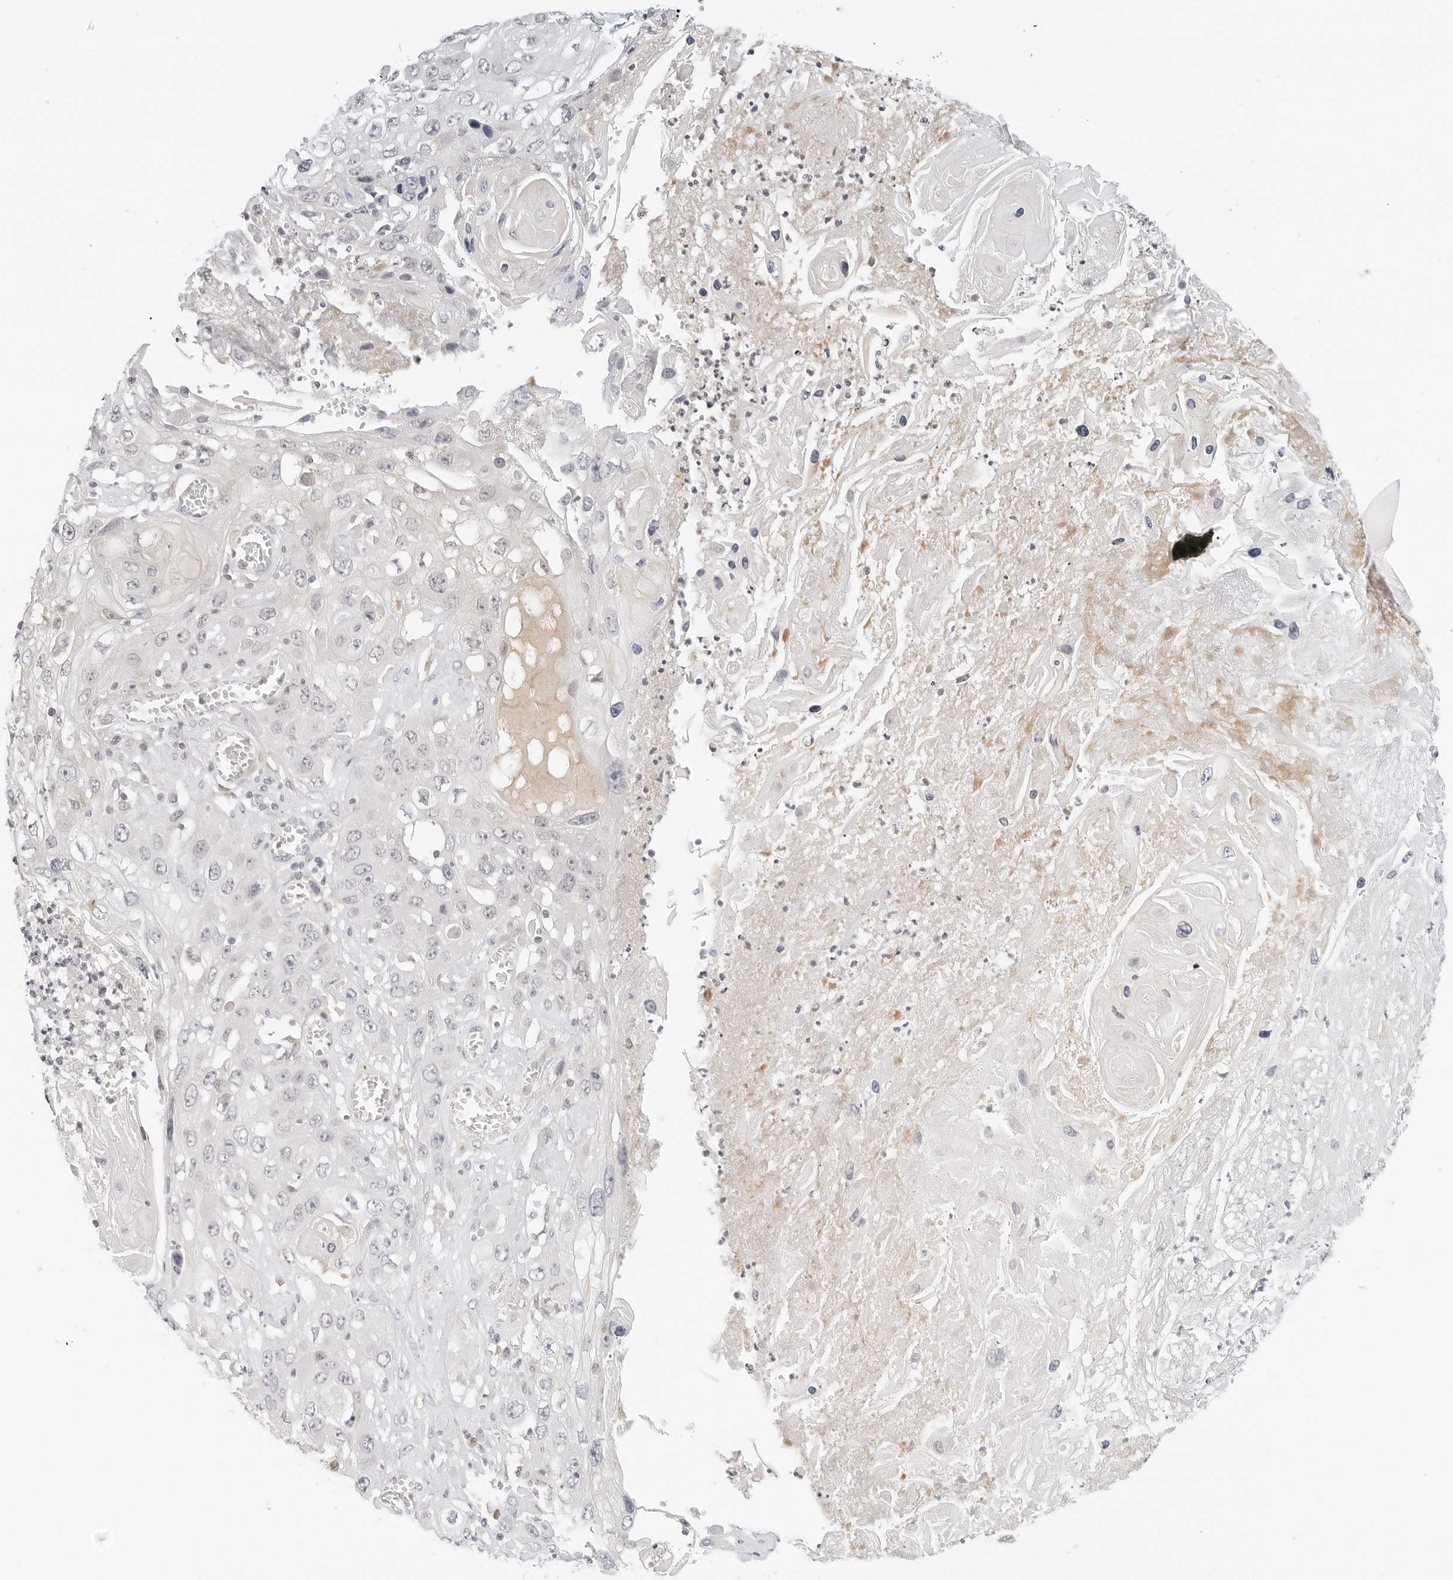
{"staining": {"intensity": "negative", "quantity": "none", "location": "none"}, "tissue": "skin cancer", "cell_type": "Tumor cells", "image_type": "cancer", "snomed": [{"axis": "morphology", "description": "Squamous cell carcinoma, NOS"}, {"axis": "topography", "description": "Skin"}], "caption": "This is an IHC image of skin squamous cell carcinoma. There is no expression in tumor cells.", "gene": "NEO1", "patient": {"sex": "male", "age": 55}}